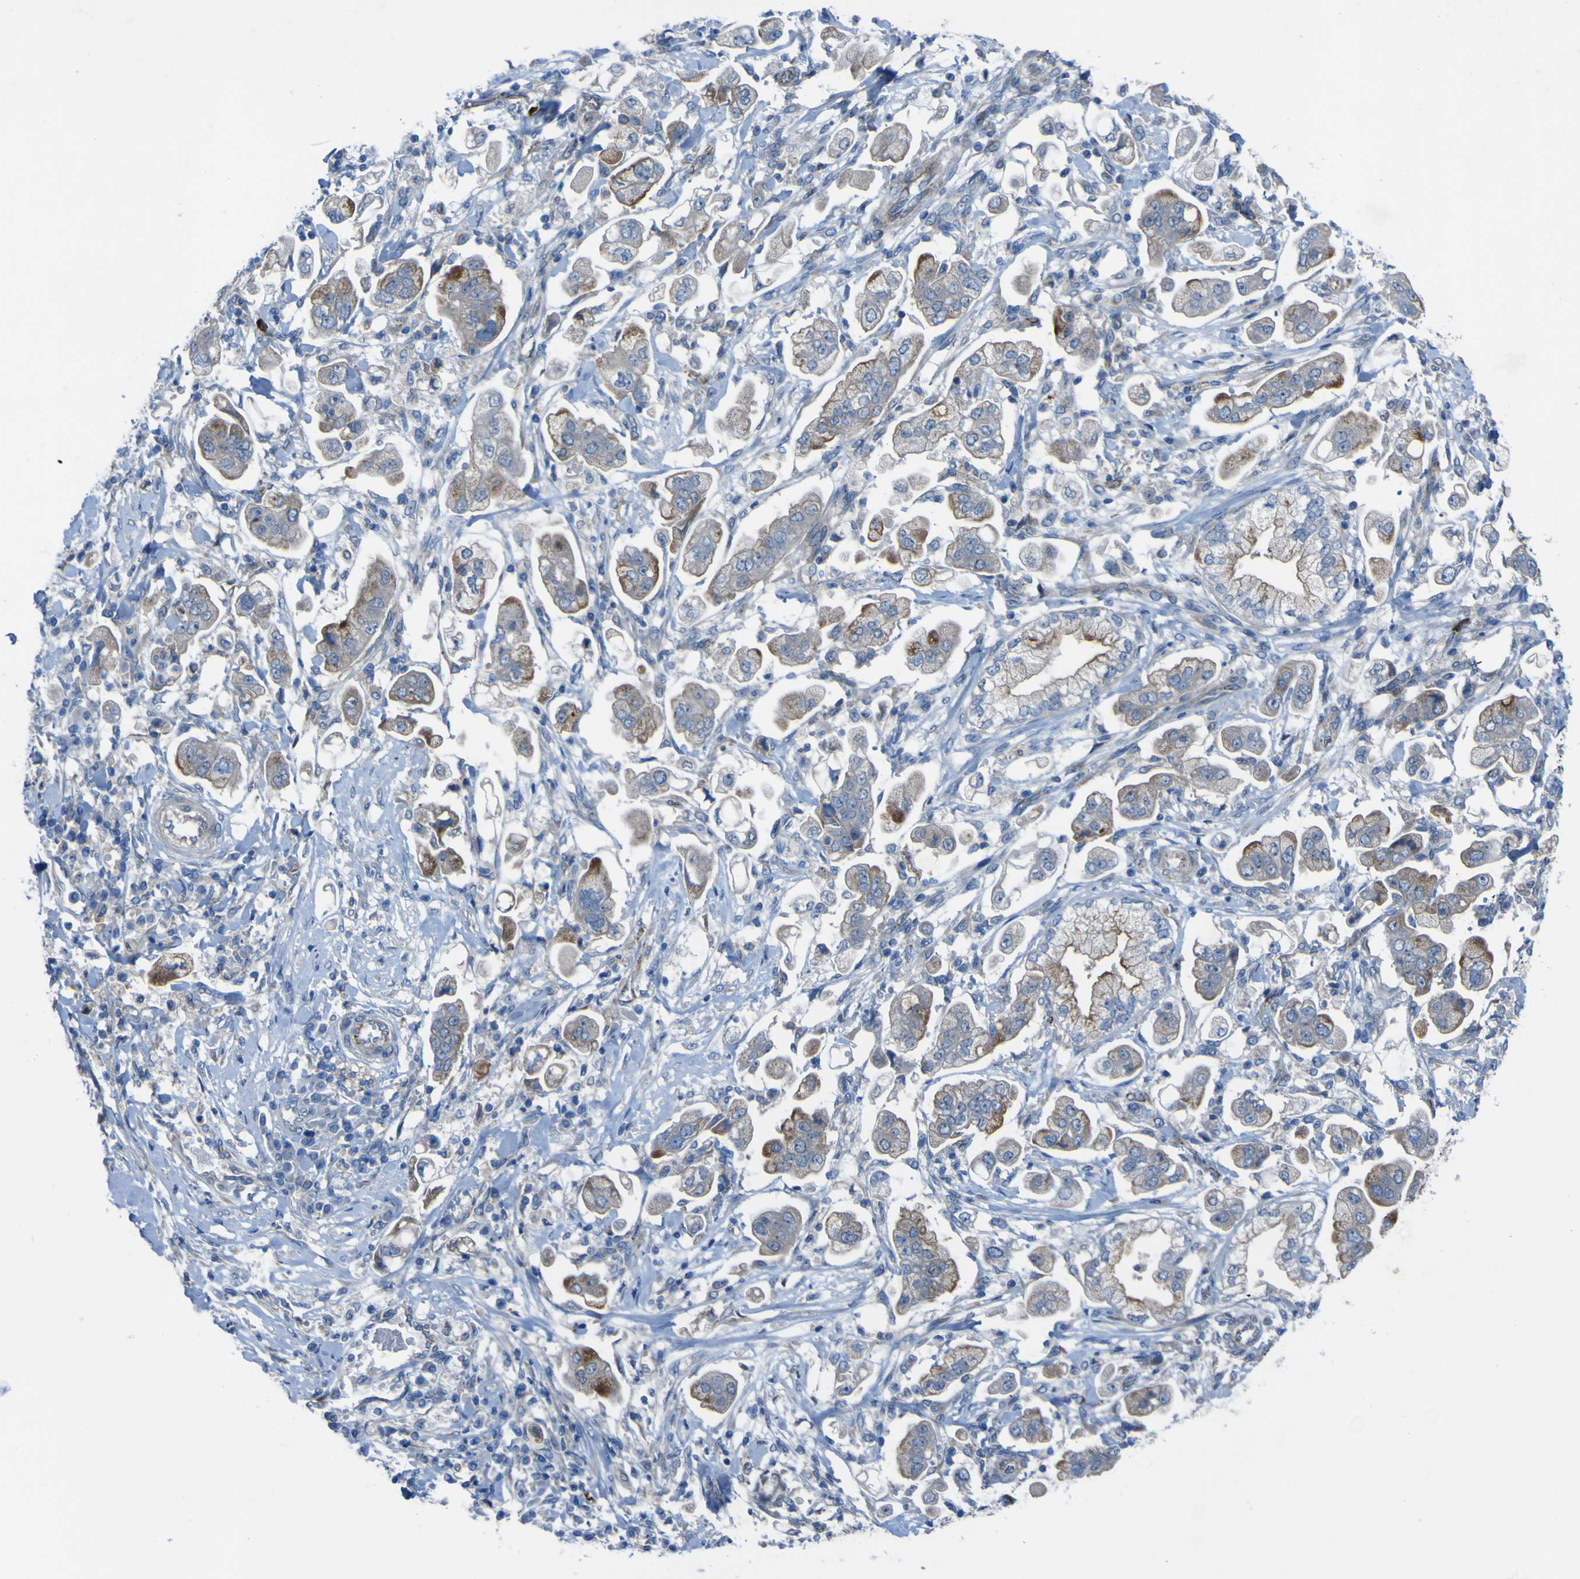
{"staining": {"intensity": "weak", "quantity": ">75%", "location": "cytoplasmic/membranous"}, "tissue": "stomach cancer", "cell_type": "Tumor cells", "image_type": "cancer", "snomed": [{"axis": "morphology", "description": "Adenocarcinoma, NOS"}, {"axis": "topography", "description": "Stomach"}], "caption": "This is an image of immunohistochemistry (IHC) staining of stomach cancer (adenocarcinoma), which shows weak positivity in the cytoplasmic/membranous of tumor cells.", "gene": "CST3", "patient": {"sex": "male", "age": 62}}